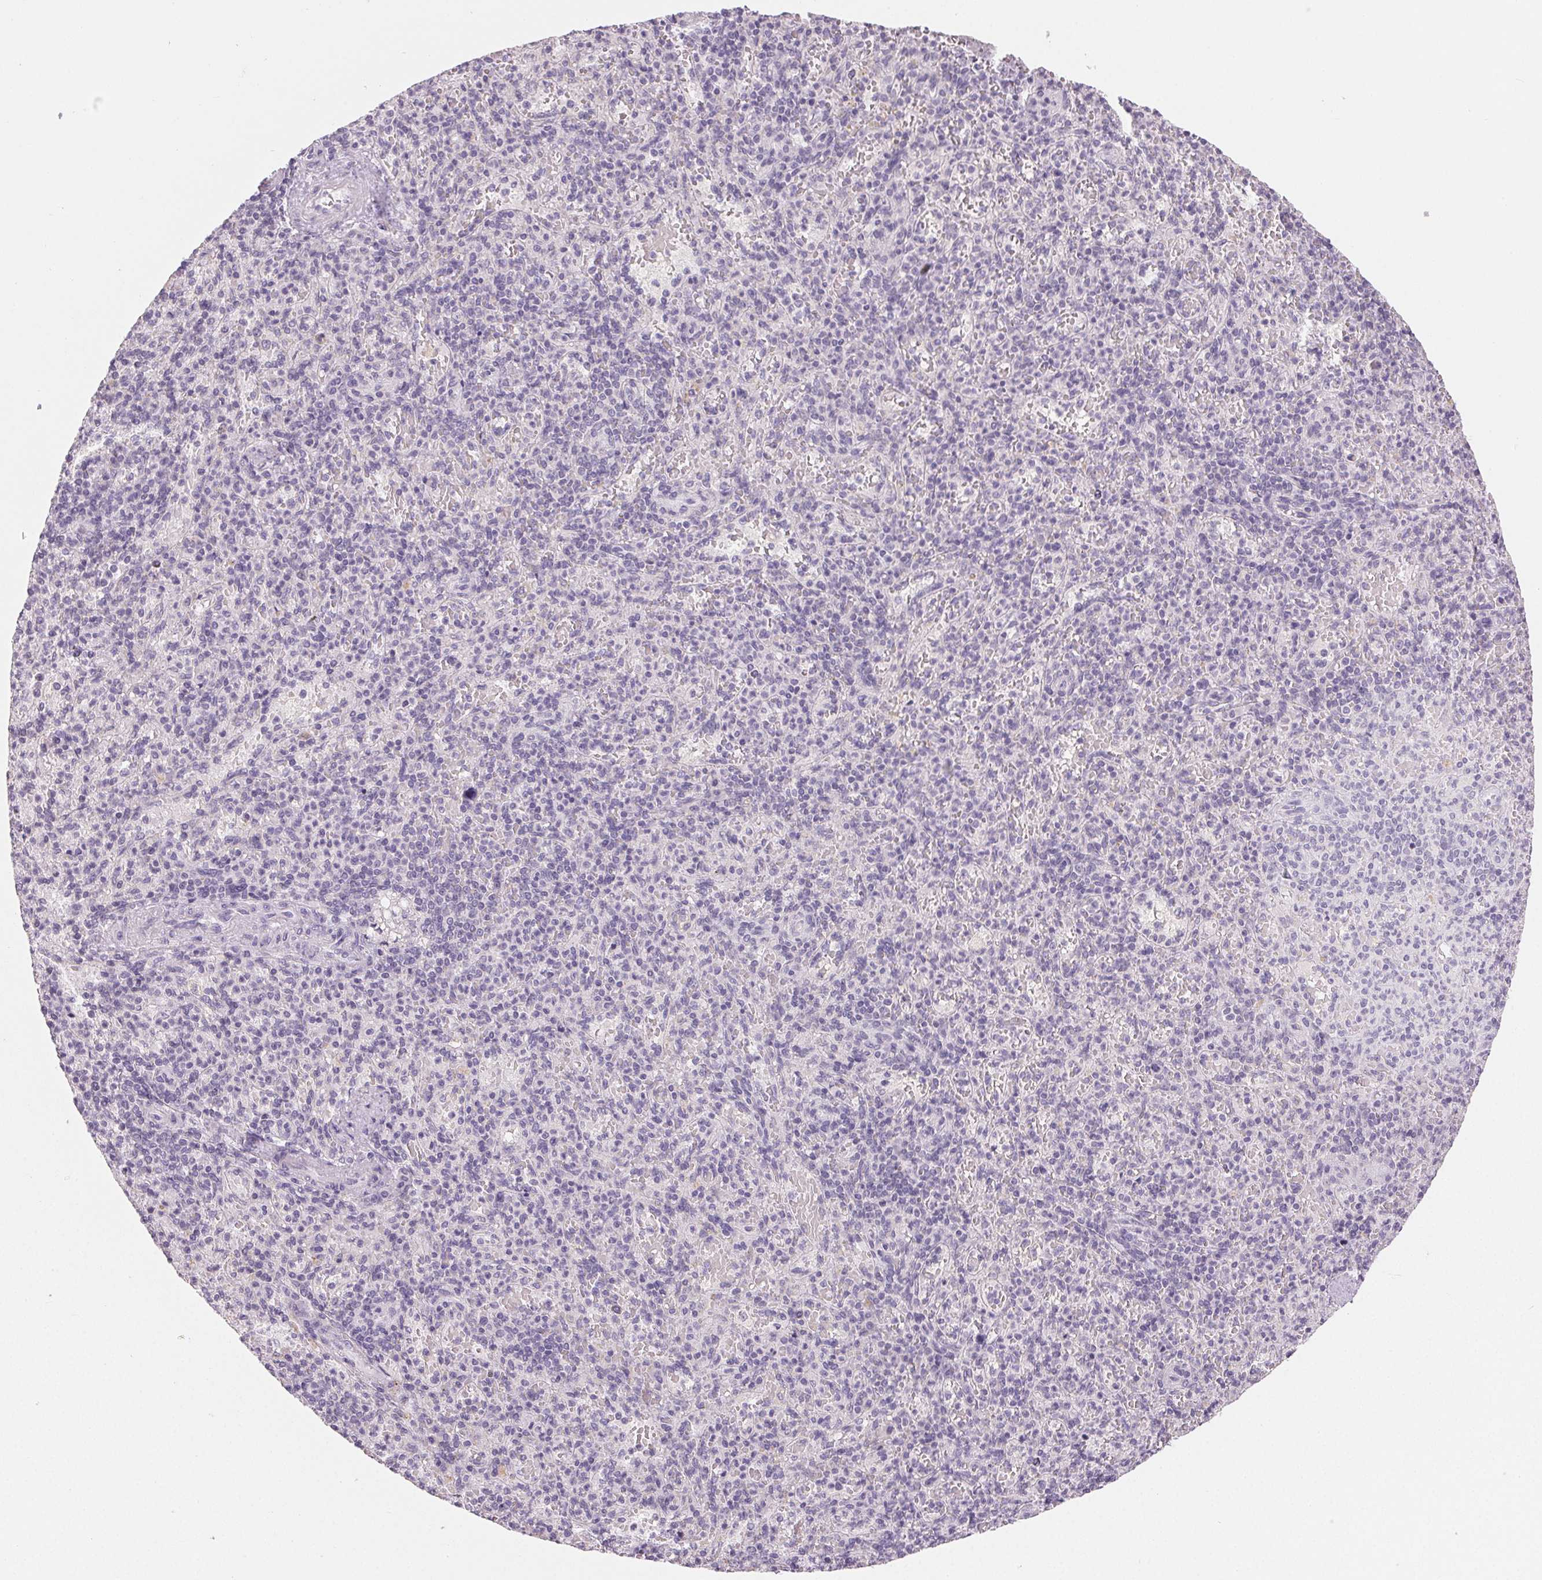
{"staining": {"intensity": "negative", "quantity": "none", "location": "none"}, "tissue": "spleen", "cell_type": "Cells in red pulp", "image_type": "normal", "snomed": [{"axis": "morphology", "description": "Normal tissue, NOS"}, {"axis": "topography", "description": "Spleen"}], "caption": "Immunohistochemical staining of benign human spleen exhibits no significant positivity in cells in red pulp. (Brightfield microscopy of DAB (3,3'-diaminobenzidine) immunohistochemistry at high magnification).", "gene": "SFTPD", "patient": {"sex": "female", "age": 74}}